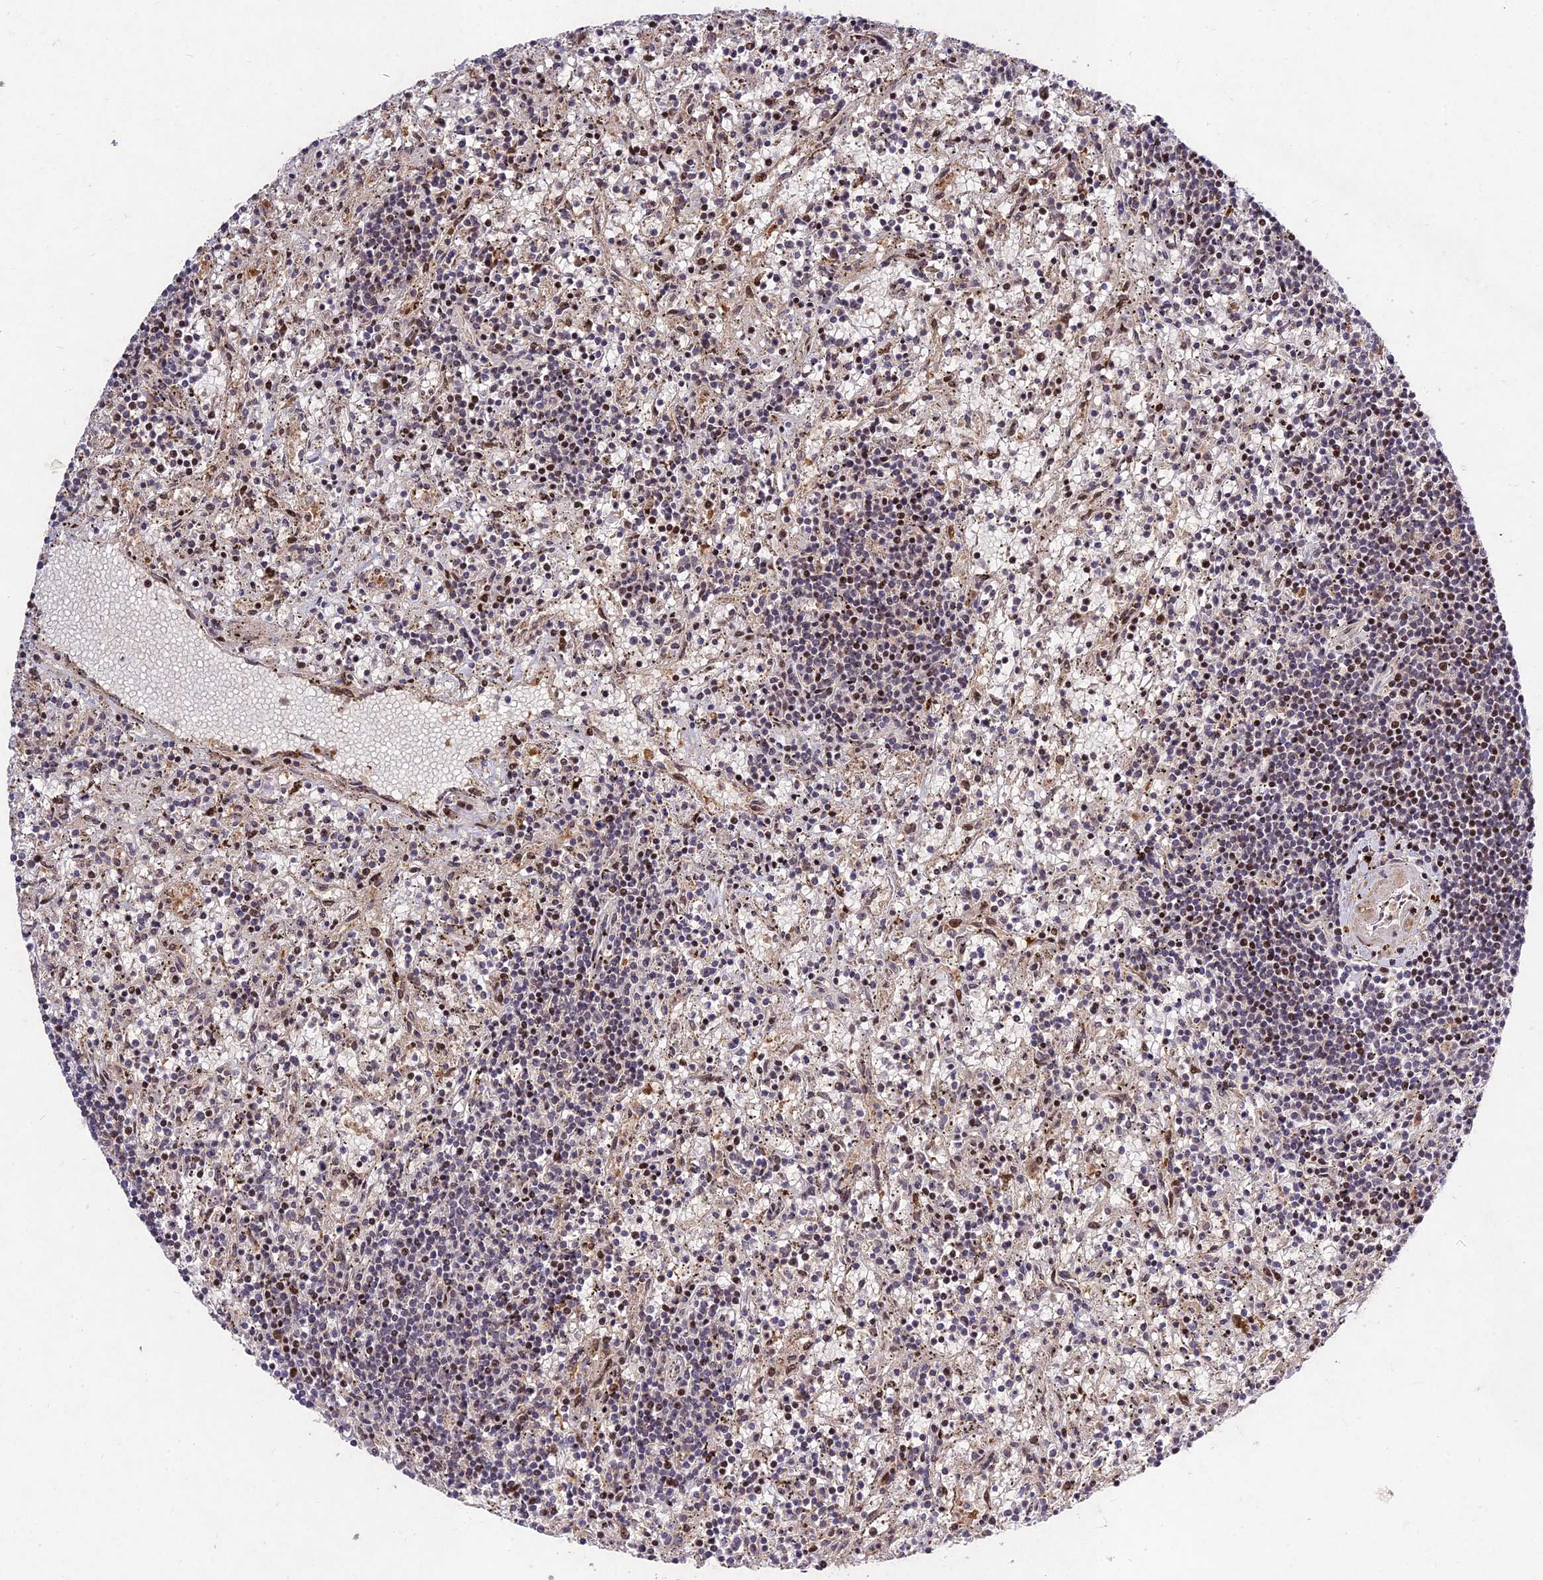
{"staining": {"intensity": "negative", "quantity": "none", "location": "none"}, "tissue": "lymphoma", "cell_type": "Tumor cells", "image_type": "cancer", "snomed": [{"axis": "morphology", "description": "Malignant lymphoma, non-Hodgkin's type, Low grade"}, {"axis": "topography", "description": "Spleen"}], "caption": "An immunohistochemistry (IHC) image of malignant lymphoma, non-Hodgkin's type (low-grade) is shown. There is no staining in tumor cells of malignant lymphoma, non-Hodgkin's type (low-grade). (Stains: DAB (3,3'-diaminobenzidine) immunohistochemistry with hematoxylin counter stain, Microscopy: brightfield microscopy at high magnification).", "gene": "MKKS", "patient": {"sex": "male", "age": 76}}